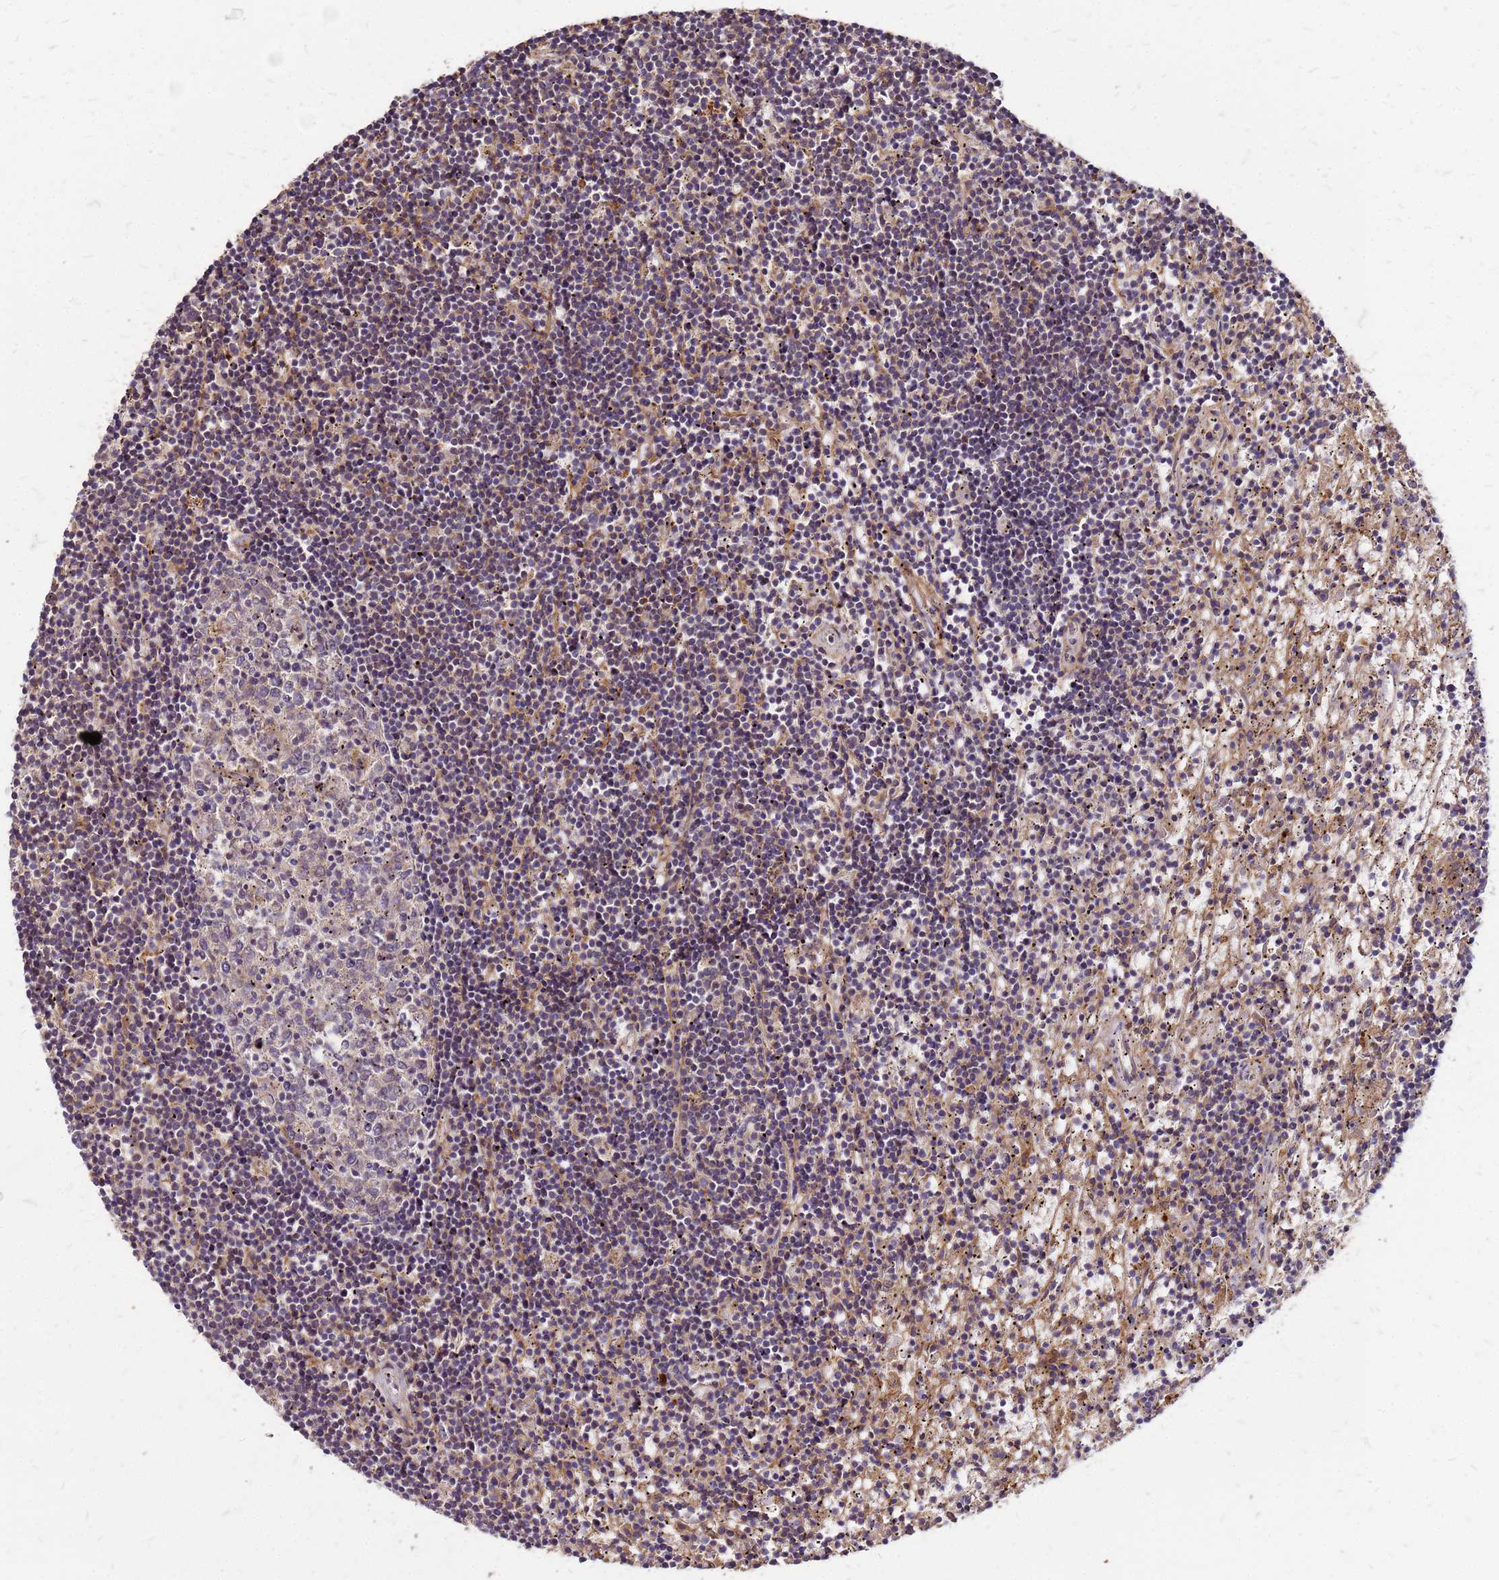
{"staining": {"intensity": "weak", "quantity": "<25%", "location": "cytoplasmic/membranous"}, "tissue": "lymphoma", "cell_type": "Tumor cells", "image_type": "cancer", "snomed": [{"axis": "morphology", "description": "Malignant lymphoma, non-Hodgkin's type, Low grade"}, {"axis": "topography", "description": "Spleen"}], "caption": "The immunohistochemistry micrograph has no significant expression in tumor cells of lymphoma tissue.", "gene": "CYBC1", "patient": {"sex": "male", "age": 76}}